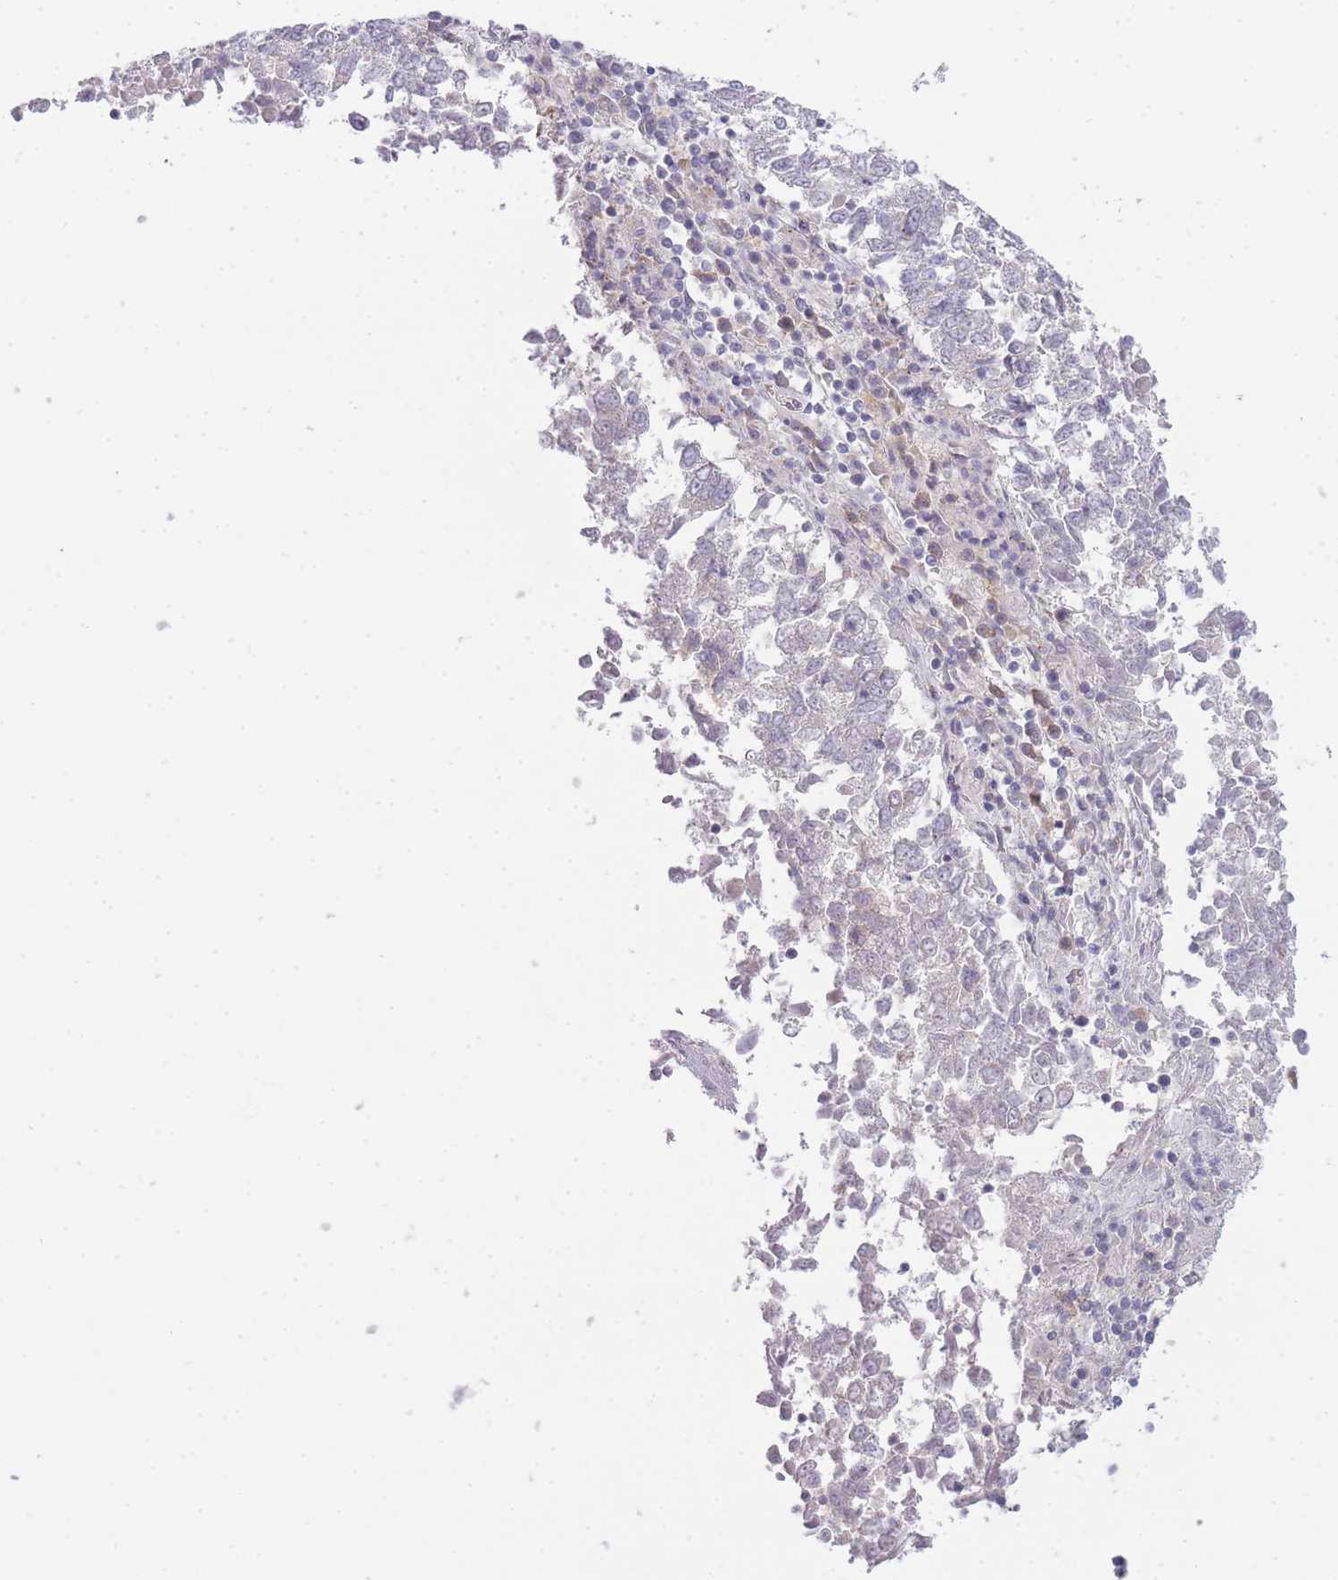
{"staining": {"intensity": "negative", "quantity": "none", "location": "none"}, "tissue": "lung cancer", "cell_type": "Tumor cells", "image_type": "cancer", "snomed": [{"axis": "morphology", "description": "Squamous cell carcinoma, NOS"}, {"axis": "topography", "description": "Lung"}], "caption": "The immunohistochemistry photomicrograph has no significant staining in tumor cells of lung cancer tissue.", "gene": "OR5L2", "patient": {"sex": "male", "age": 73}}